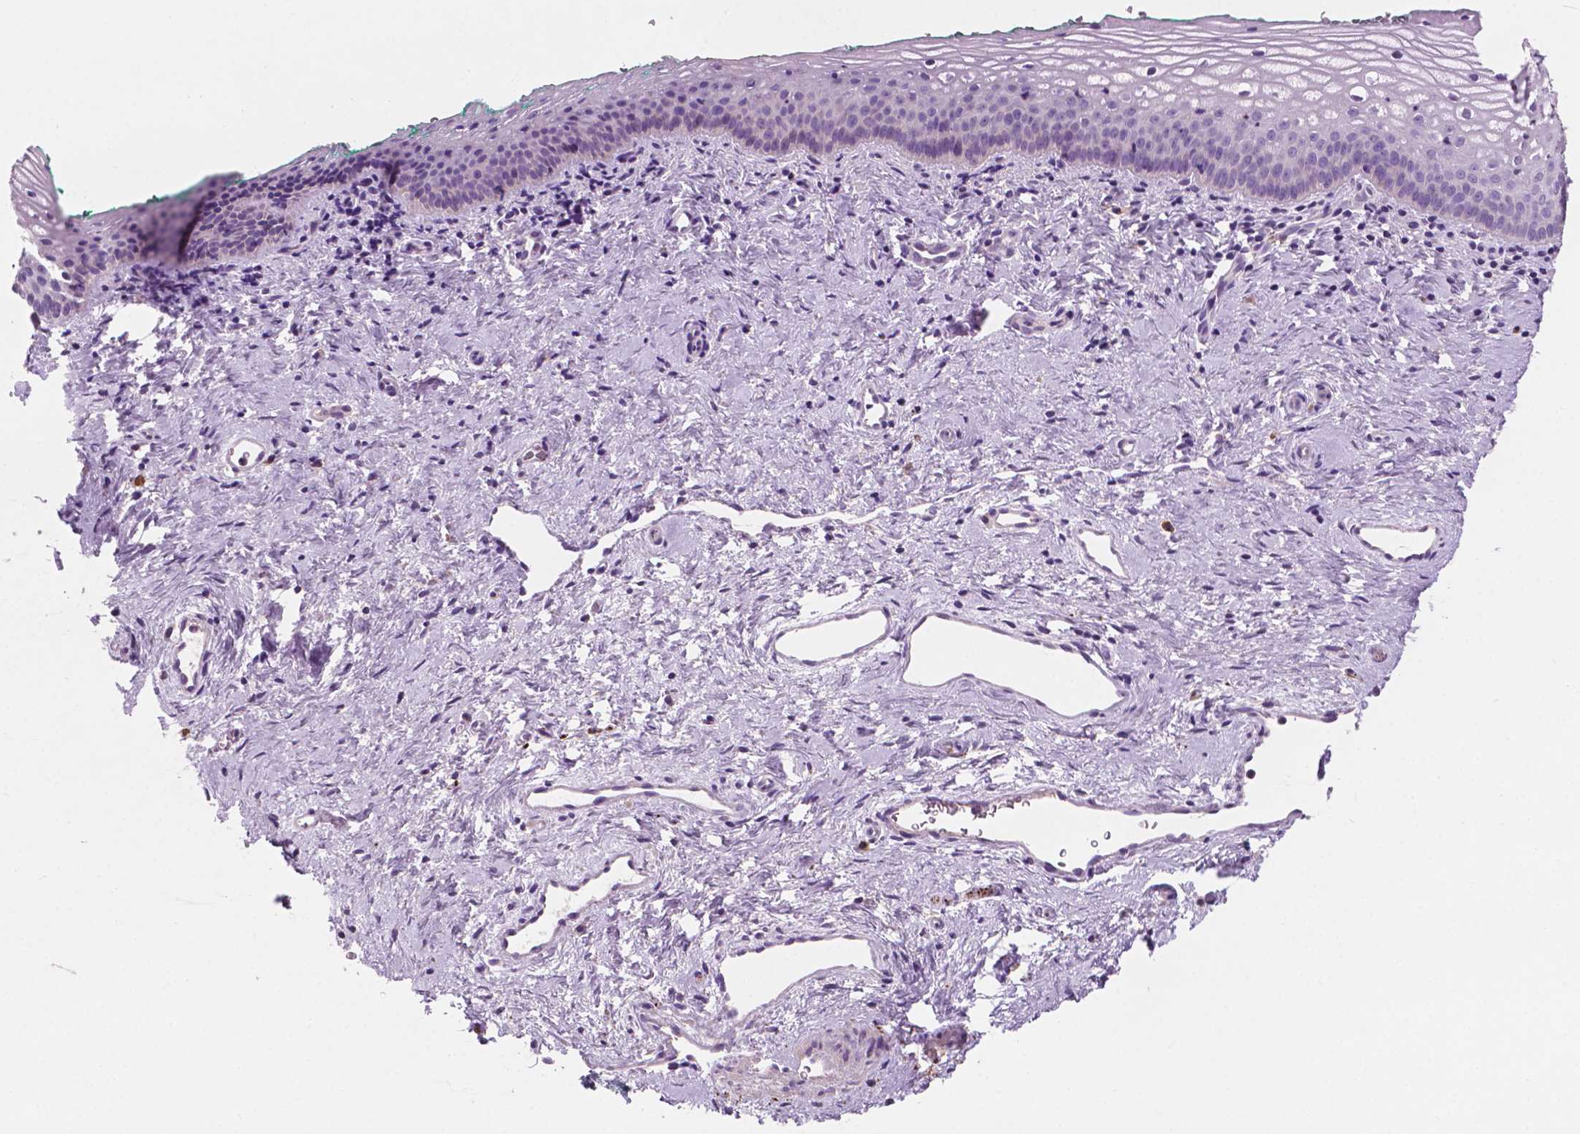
{"staining": {"intensity": "negative", "quantity": "none", "location": "none"}, "tissue": "vagina", "cell_type": "Squamous epithelial cells", "image_type": "normal", "snomed": [{"axis": "morphology", "description": "Normal tissue, NOS"}, {"axis": "topography", "description": "Vagina"}], "caption": "Immunohistochemistry micrograph of unremarkable vagina: vagina stained with DAB shows no significant protein positivity in squamous epithelial cells.", "gene": "LRP1B", "patient": {"sex": "female", "age": 44}}